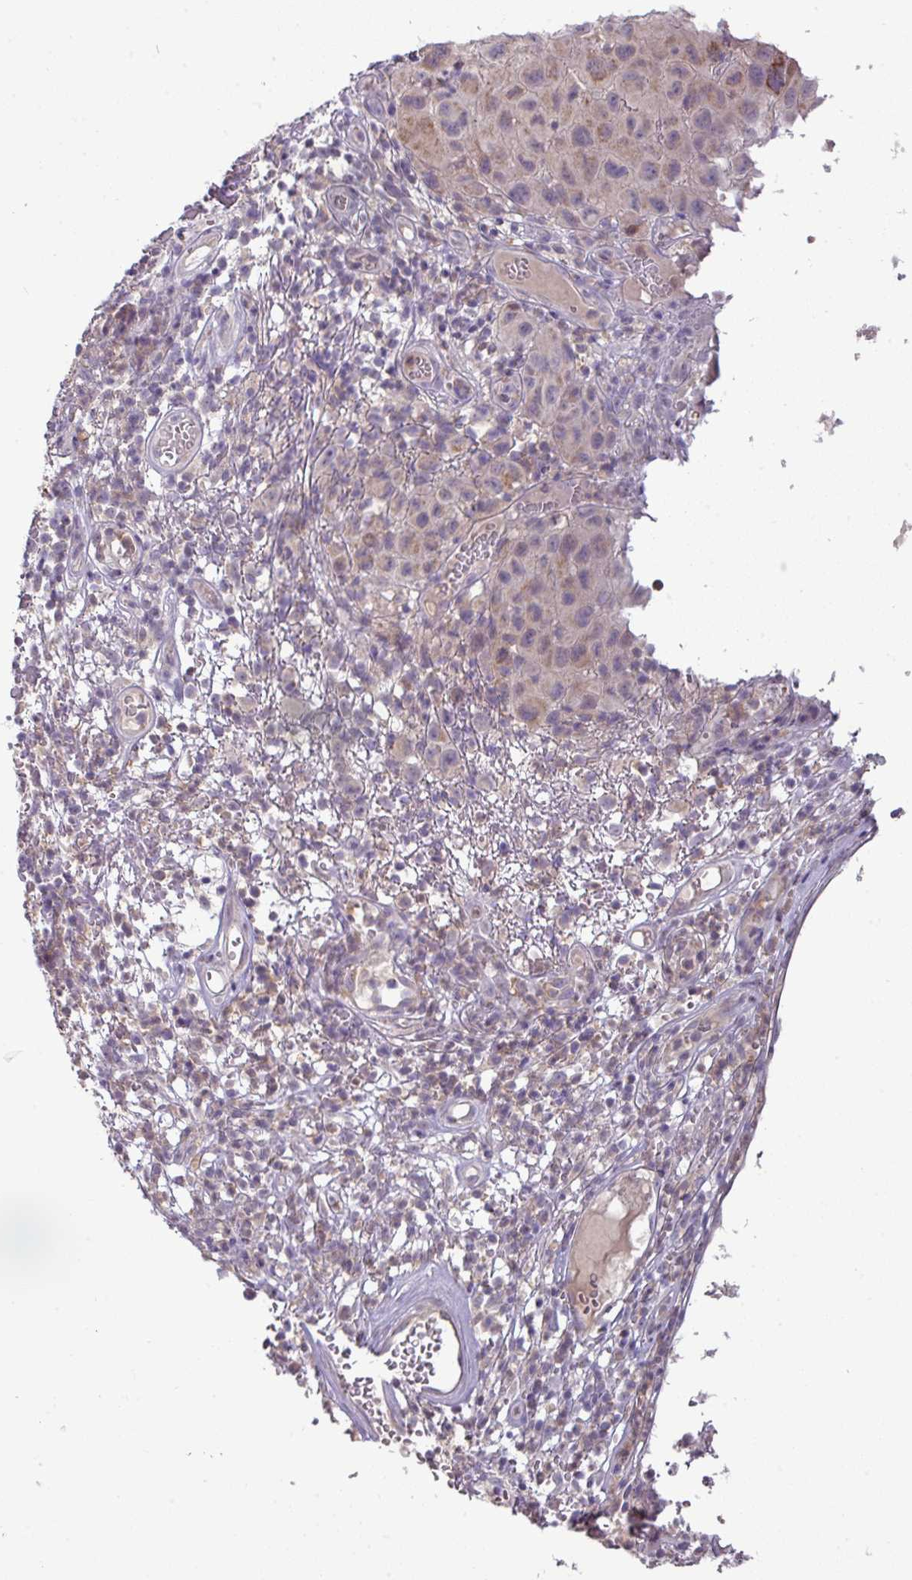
{"staining": {"intensity": "weak", "quantity": "<25%", "location": "cytoplasmic/membranous"}, "tissue": "melanoma", "cell_type": "Tumor cells", "image_type": "cancer", "snomed": [{"axis": "morphology", "description": "Malignant melanoma, NOS"}, {"axis": "topography", "description": "Skin"}], "caption": "Immunohistochemical staining of human melanoma displays no significant expression in tumor cells. (DAB immunohistochemistry (IHC) visualized using brightfield microscopy, high magnification).", "gene": "TRAPPC1", "patient": {"sex": "male", "age": 73}}